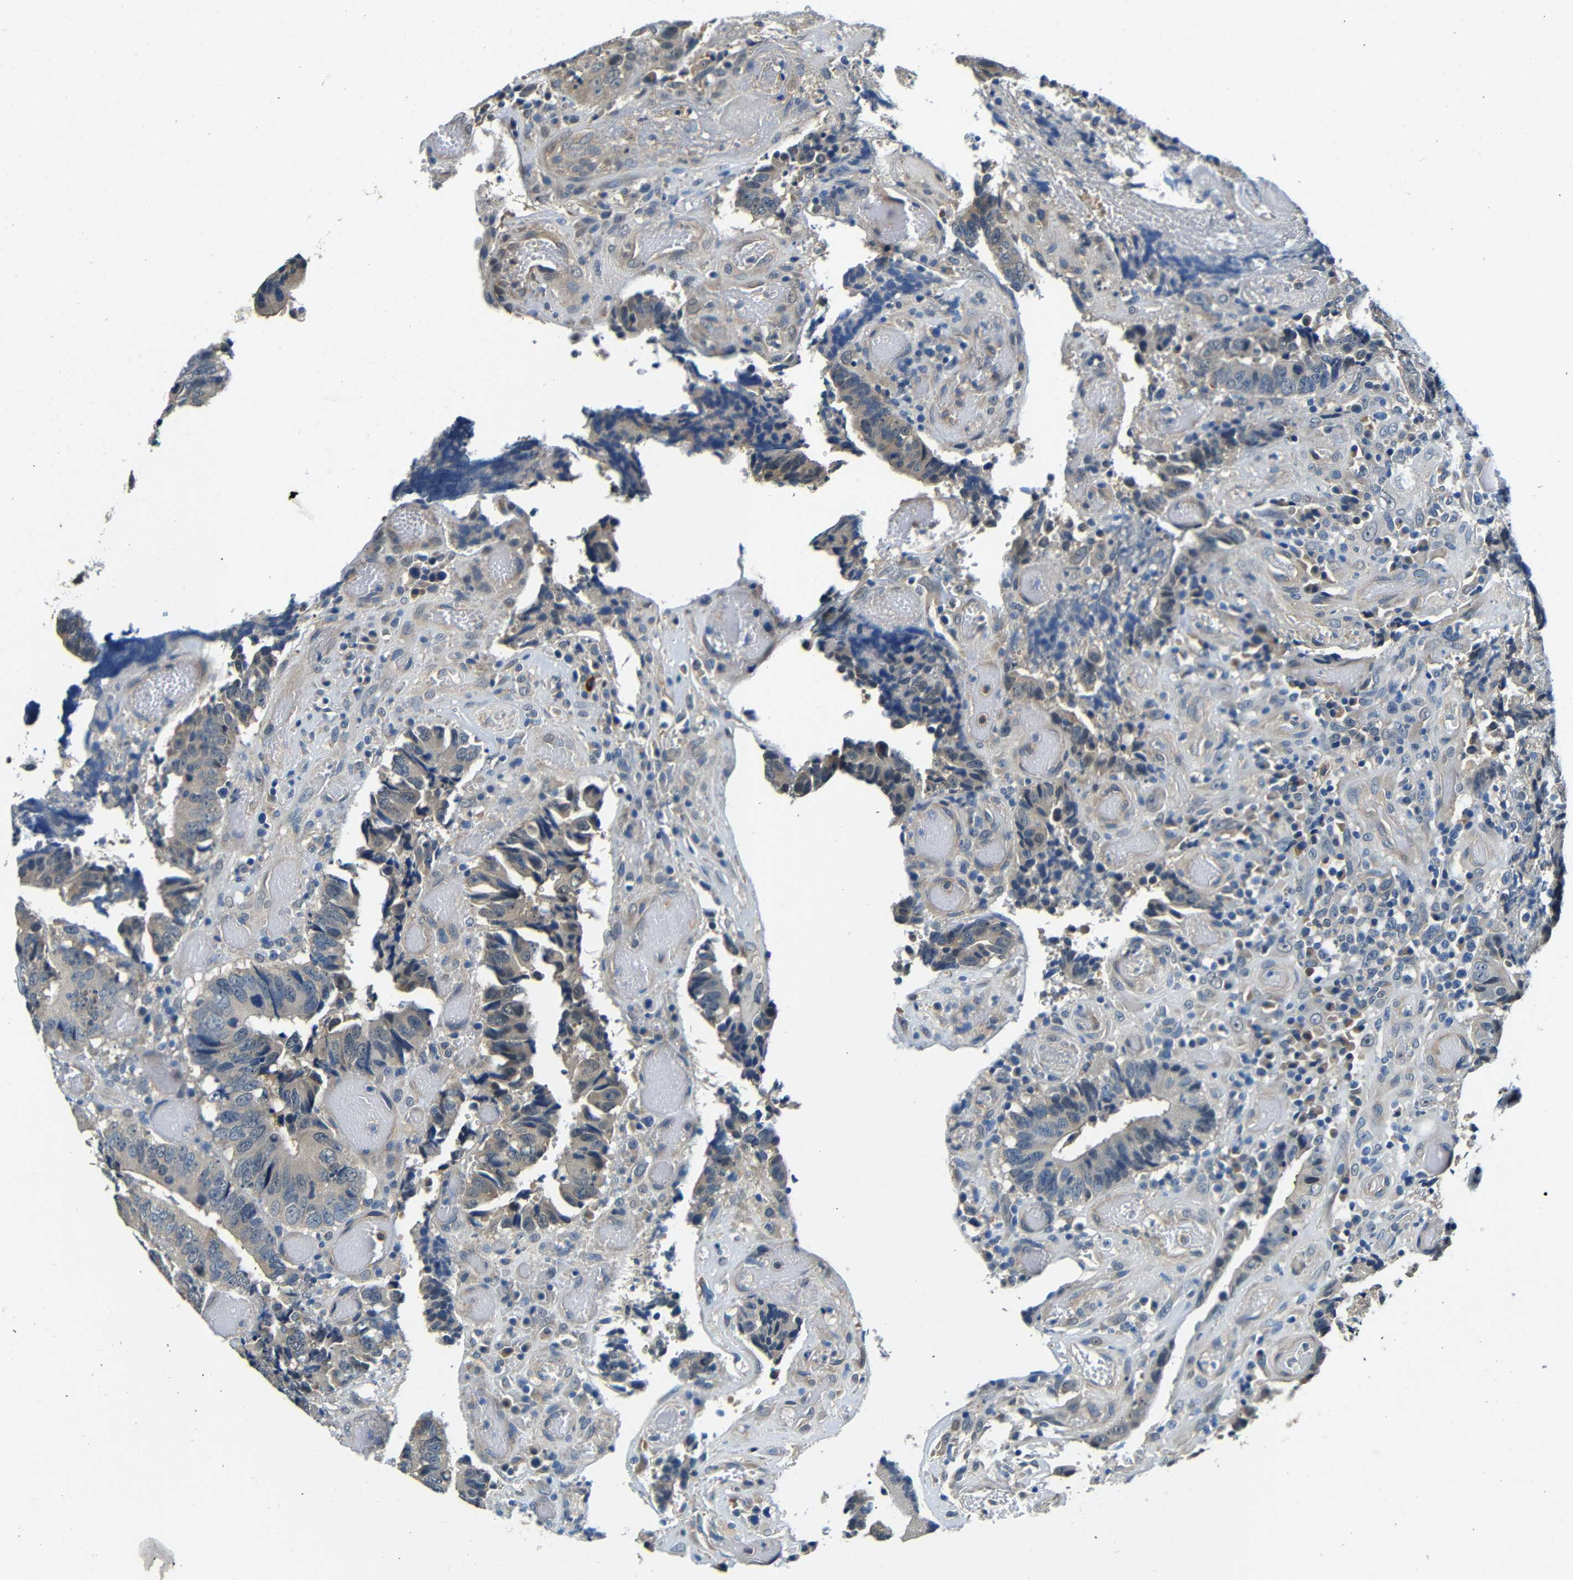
{"staining": {"intensity": "moderate", "quantity": "<25%", "location": "cytoplasmic/membranous"}, "tissue": "colorectal cancer", "cell_type": "Tumor cells", "image_type": "cancer", "snomed": [{"axis": "morphology", "description": "Adenocarcinoma, NOS"}, {"axis": "topography", "description": "Rectum"}], "caption": "Human adenocarcinoma (colorectal) stained with a brown dye exhibits moderate cytoplasmic/membranous positive expression in approximately <25% of tumor cells.", "gene": "ADAP1", "patient": {"sex": "male", "age": 72}}